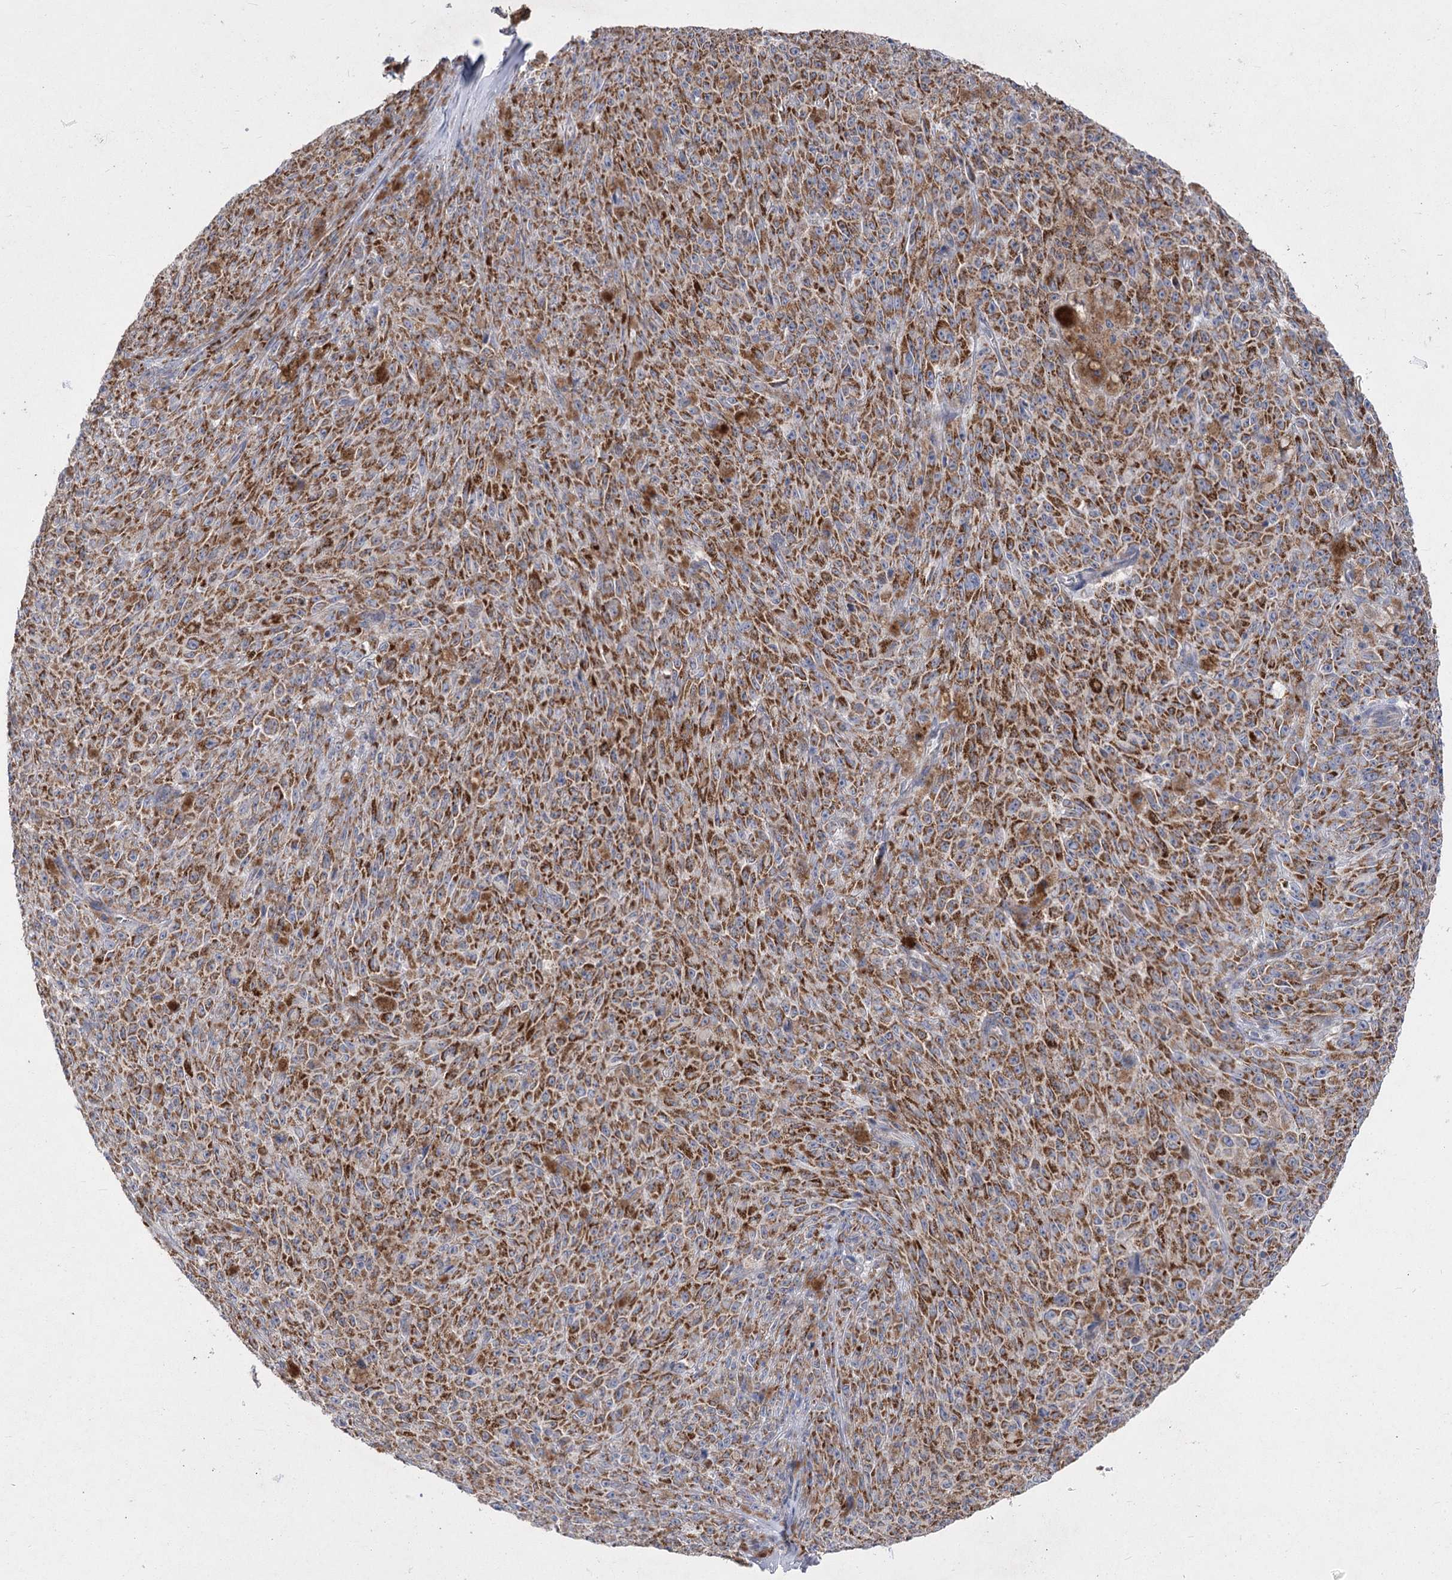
{"staining": {"intensity": "moderate", "quantity": ">75%", "location": "cytoplasmic/membranous"}, "tissue": "melanoma", "cell_type": "Tumor cells", "image_type": "cancer", "snomed": [{"axis": "morphology", "description": "Malignant melanoma, NOS"}, {"axis": "topography", "description": "Skin"}], "caption": "The immunohistochemical stain shows moderate cytoplasmic/membranous expression in tumor cells of melanoma tissue.", "gene": "PDHB", "patient": {"sex": "female", "age": 82}}